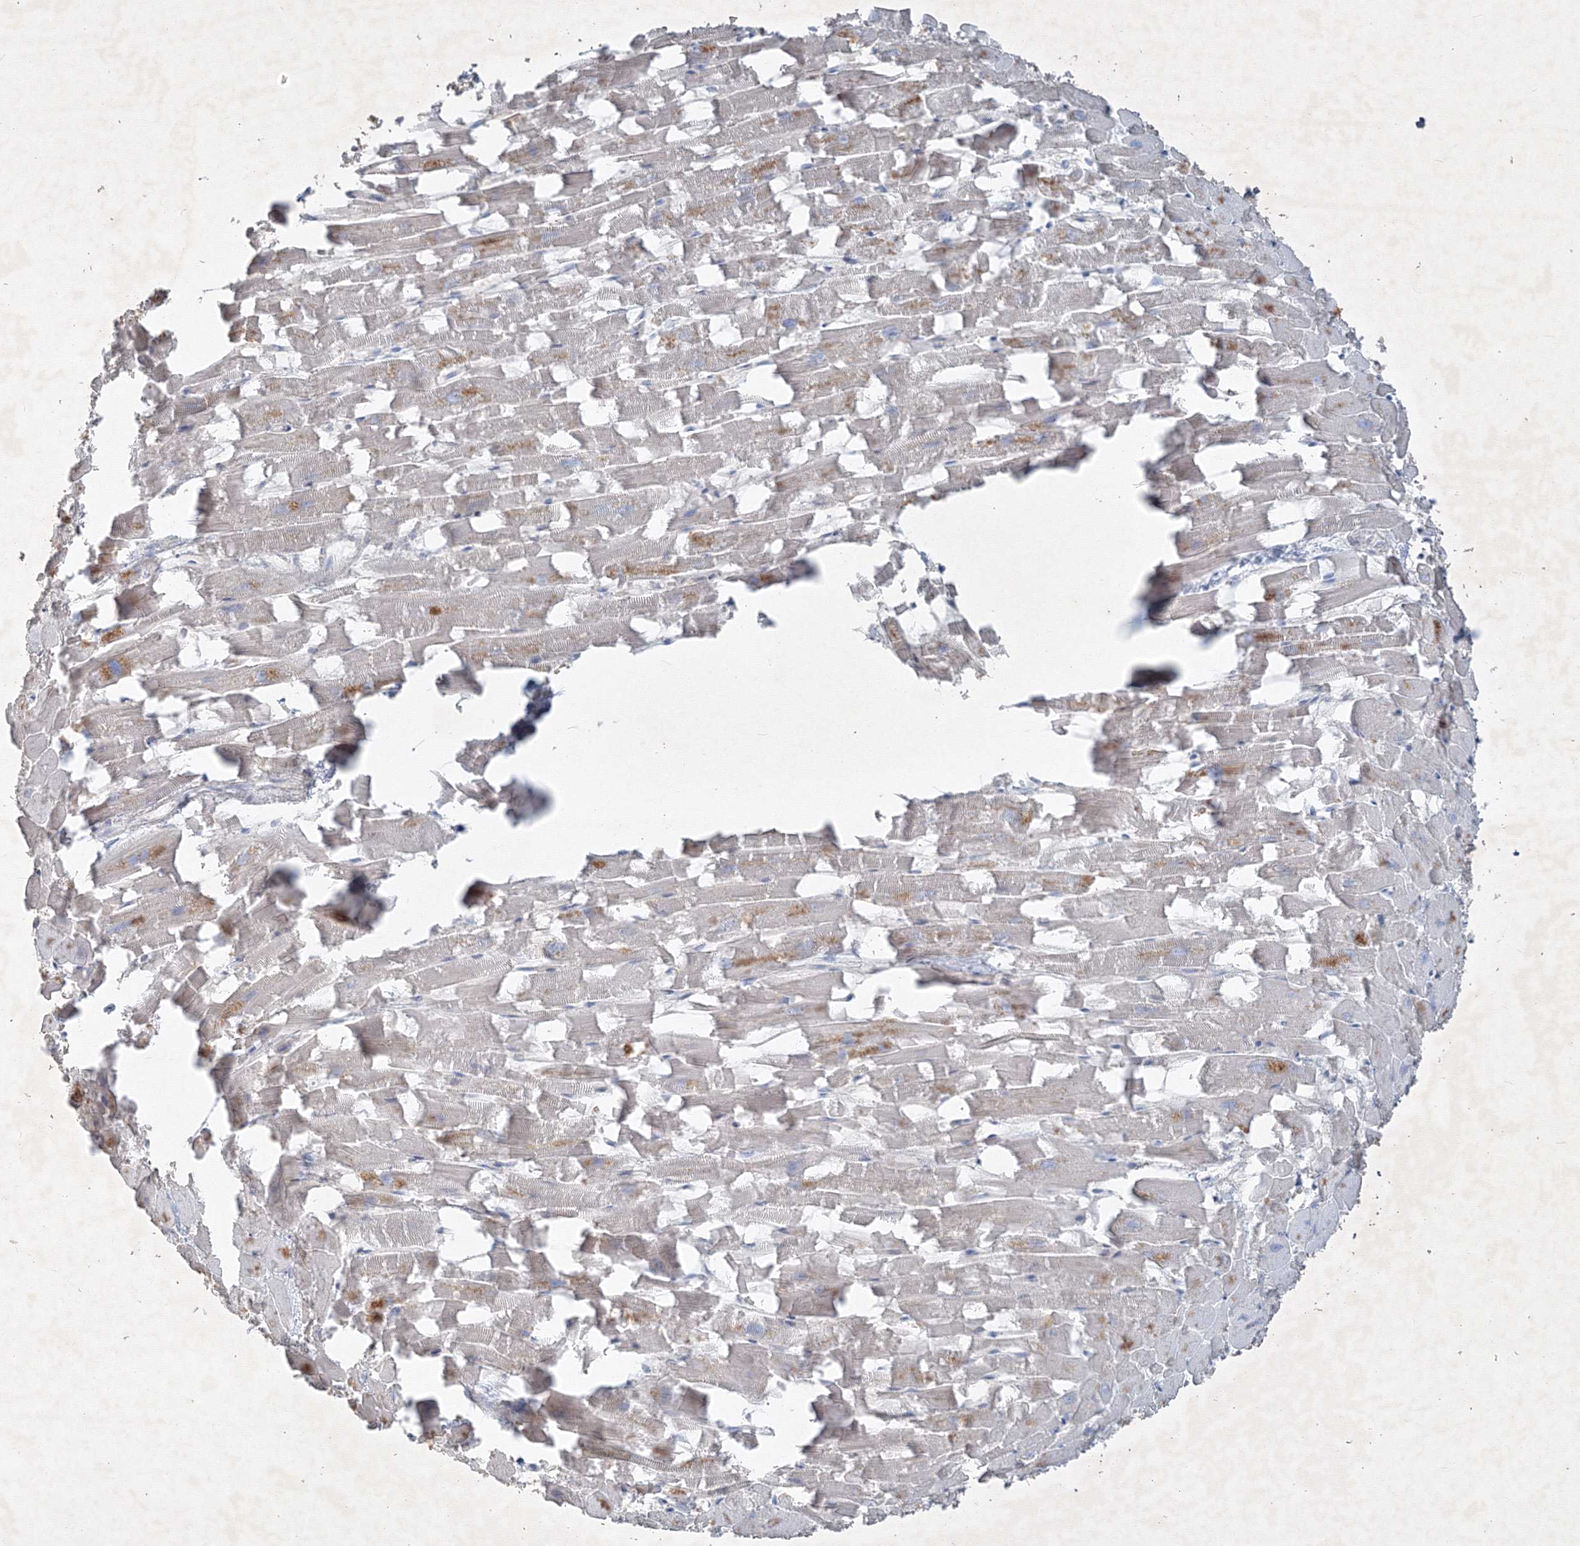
{"staining": {"intensity": "weak", "quantity": "<25%", "location": "cytoplasmic/membranous"}, "tissue": "heart muscle", "cell_type": "Cardiomyocytes", "image_type": "normal", "snomed": [{"axis": "morphology", "description": "Normal tissue, NOS"}, {"axis": "topography", "description": "Heart"}], "caption": "Cardiomyocytes show no significant staining in benign heart muscle. (Stains: DAB IHC with hematoxylin counter stain, Microscopy: brightfield microscopy at high magnification).", "gene": "IFNAR1", "patient": {"sex": "female", "age": 64}}